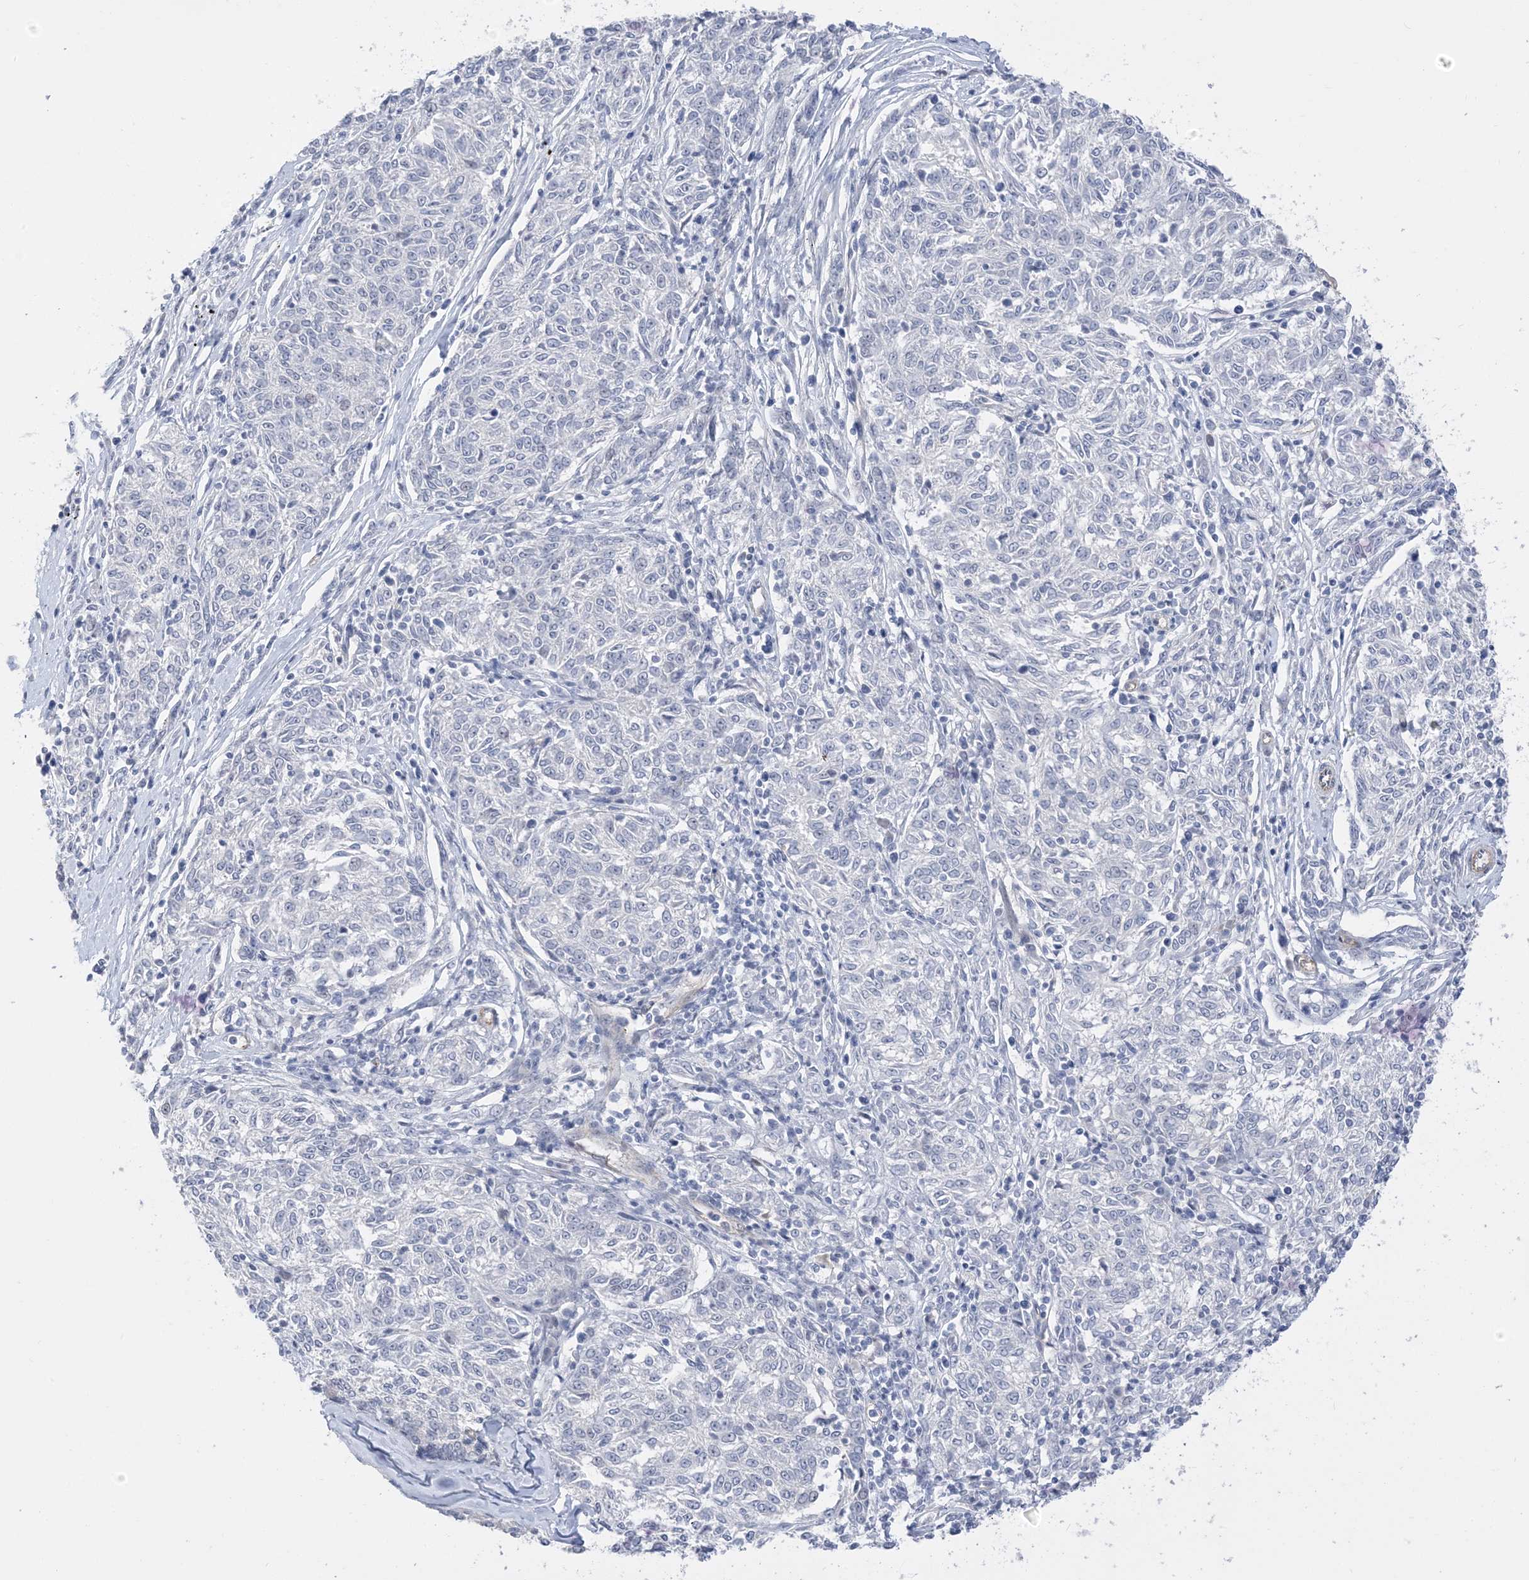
{"staining": {"intensity": "negative", "quantity": "none", "location": "none"}, "tissue": "melanoma", "cell_type": "Tumor cells", "image_type": "cancer", "snomed": [{"axis": "morphology", "description": "Malignant melanoma, NOS"}, {"axis": "topography", "description": "Skin"}], "caption": "Human malignant melanoma stained for a protein using immunohistochemistry exhibits no staining in tumor cells.", "gene": "IL36B", "patient": {"sex": "female", "age": 72}}